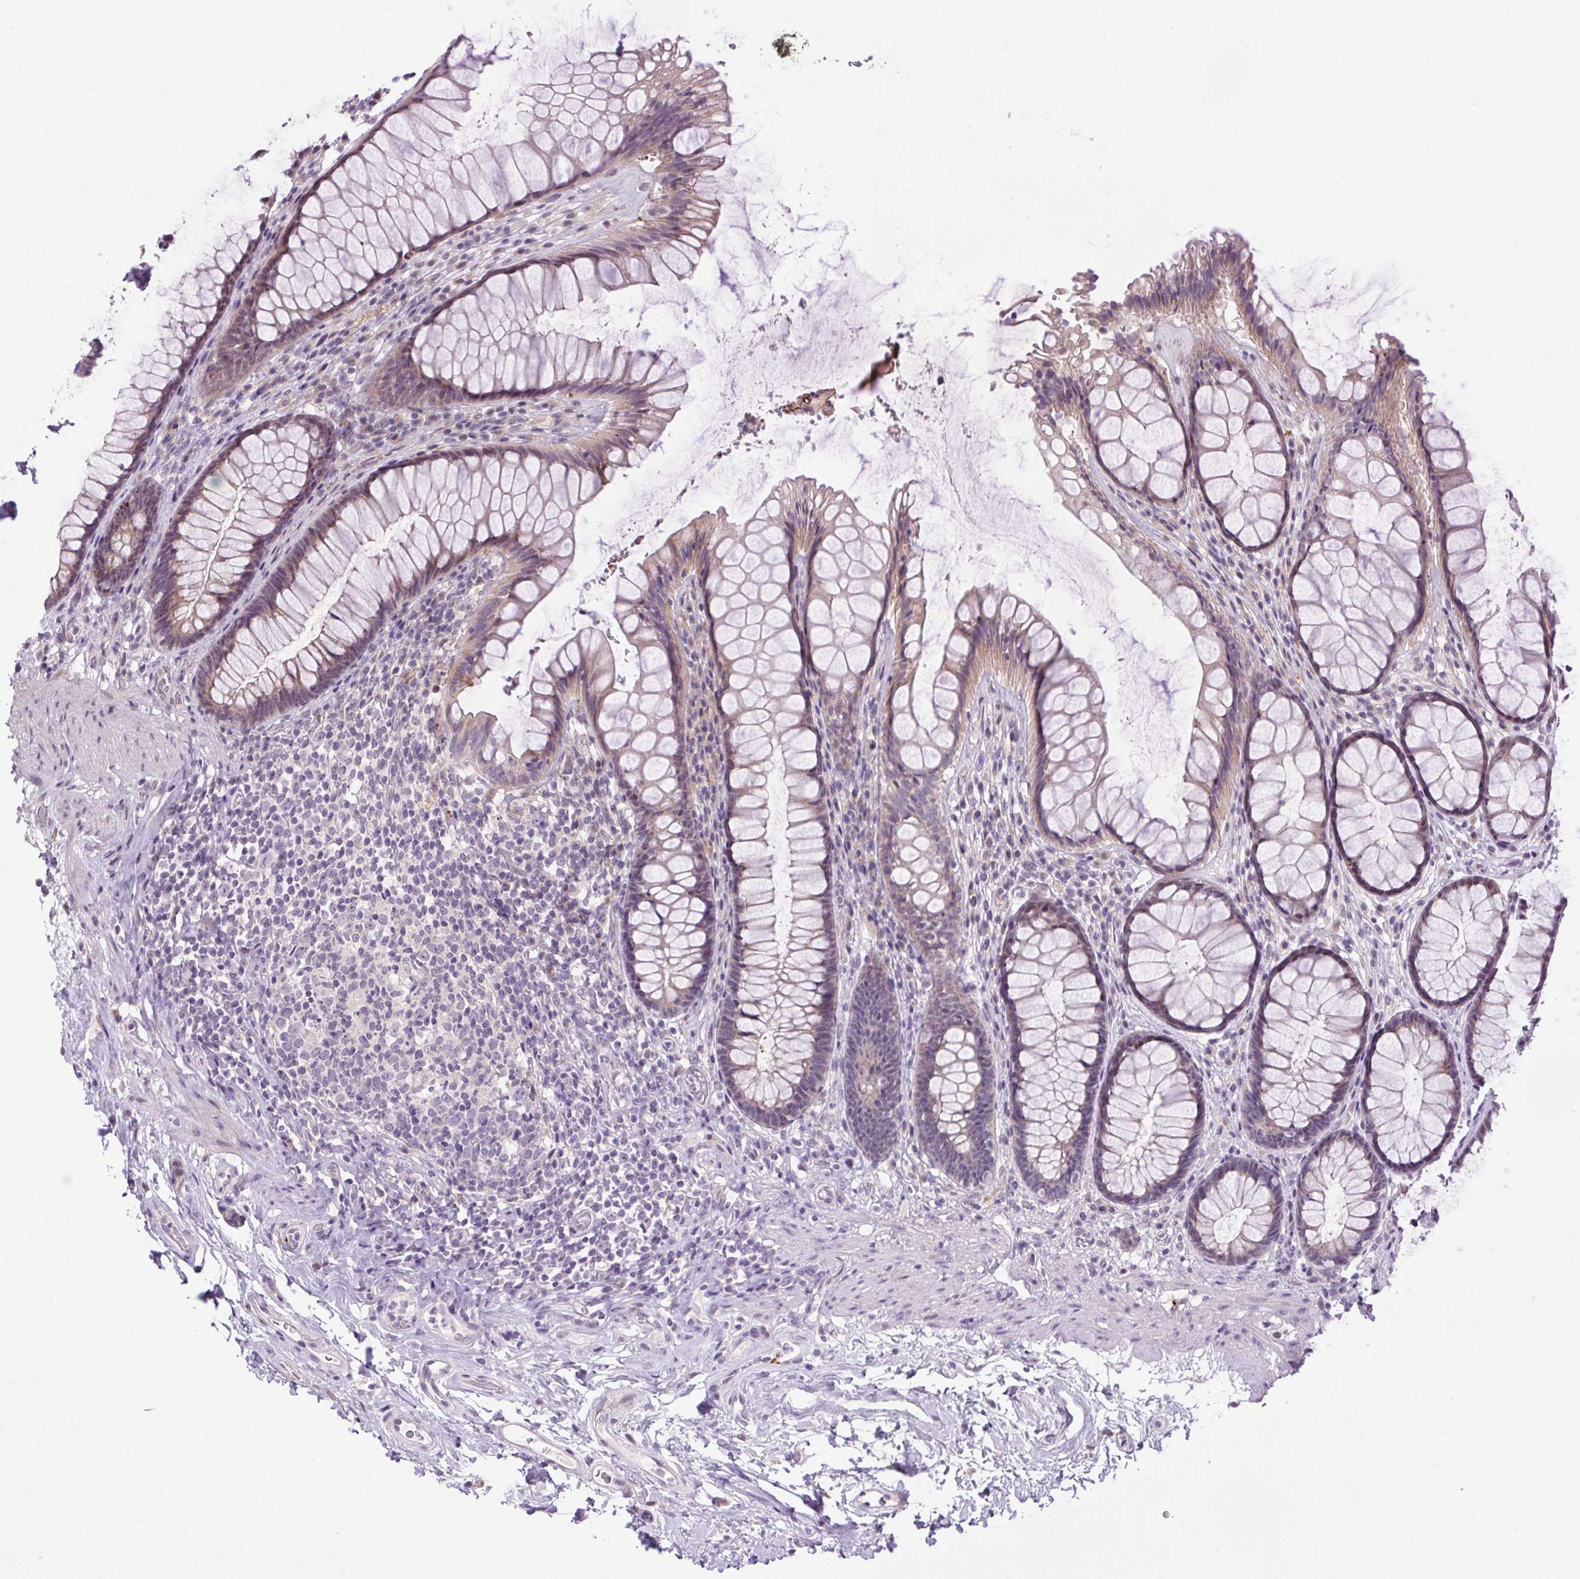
{"staining": {"intensity": "moderate", "quantity": "<25%", "location": "cytoplasmic/membranous"}, "tissue": "rectum", "cell_type": "Glandular cells", "image_type": "normal", "snomed": [{"axis": "morphology", "description": "Normal tissue, NOS"}, {"axis": "topography", "description": "Rectum"}], "caption": "Brown immunohistochemical staining in benign rectum reveals moderate cytoplasmic/membranous staining in approximately <25% of glandular cells.", "gene": "LRRTM1", "patient": {"sex": "male", "age": 72}}